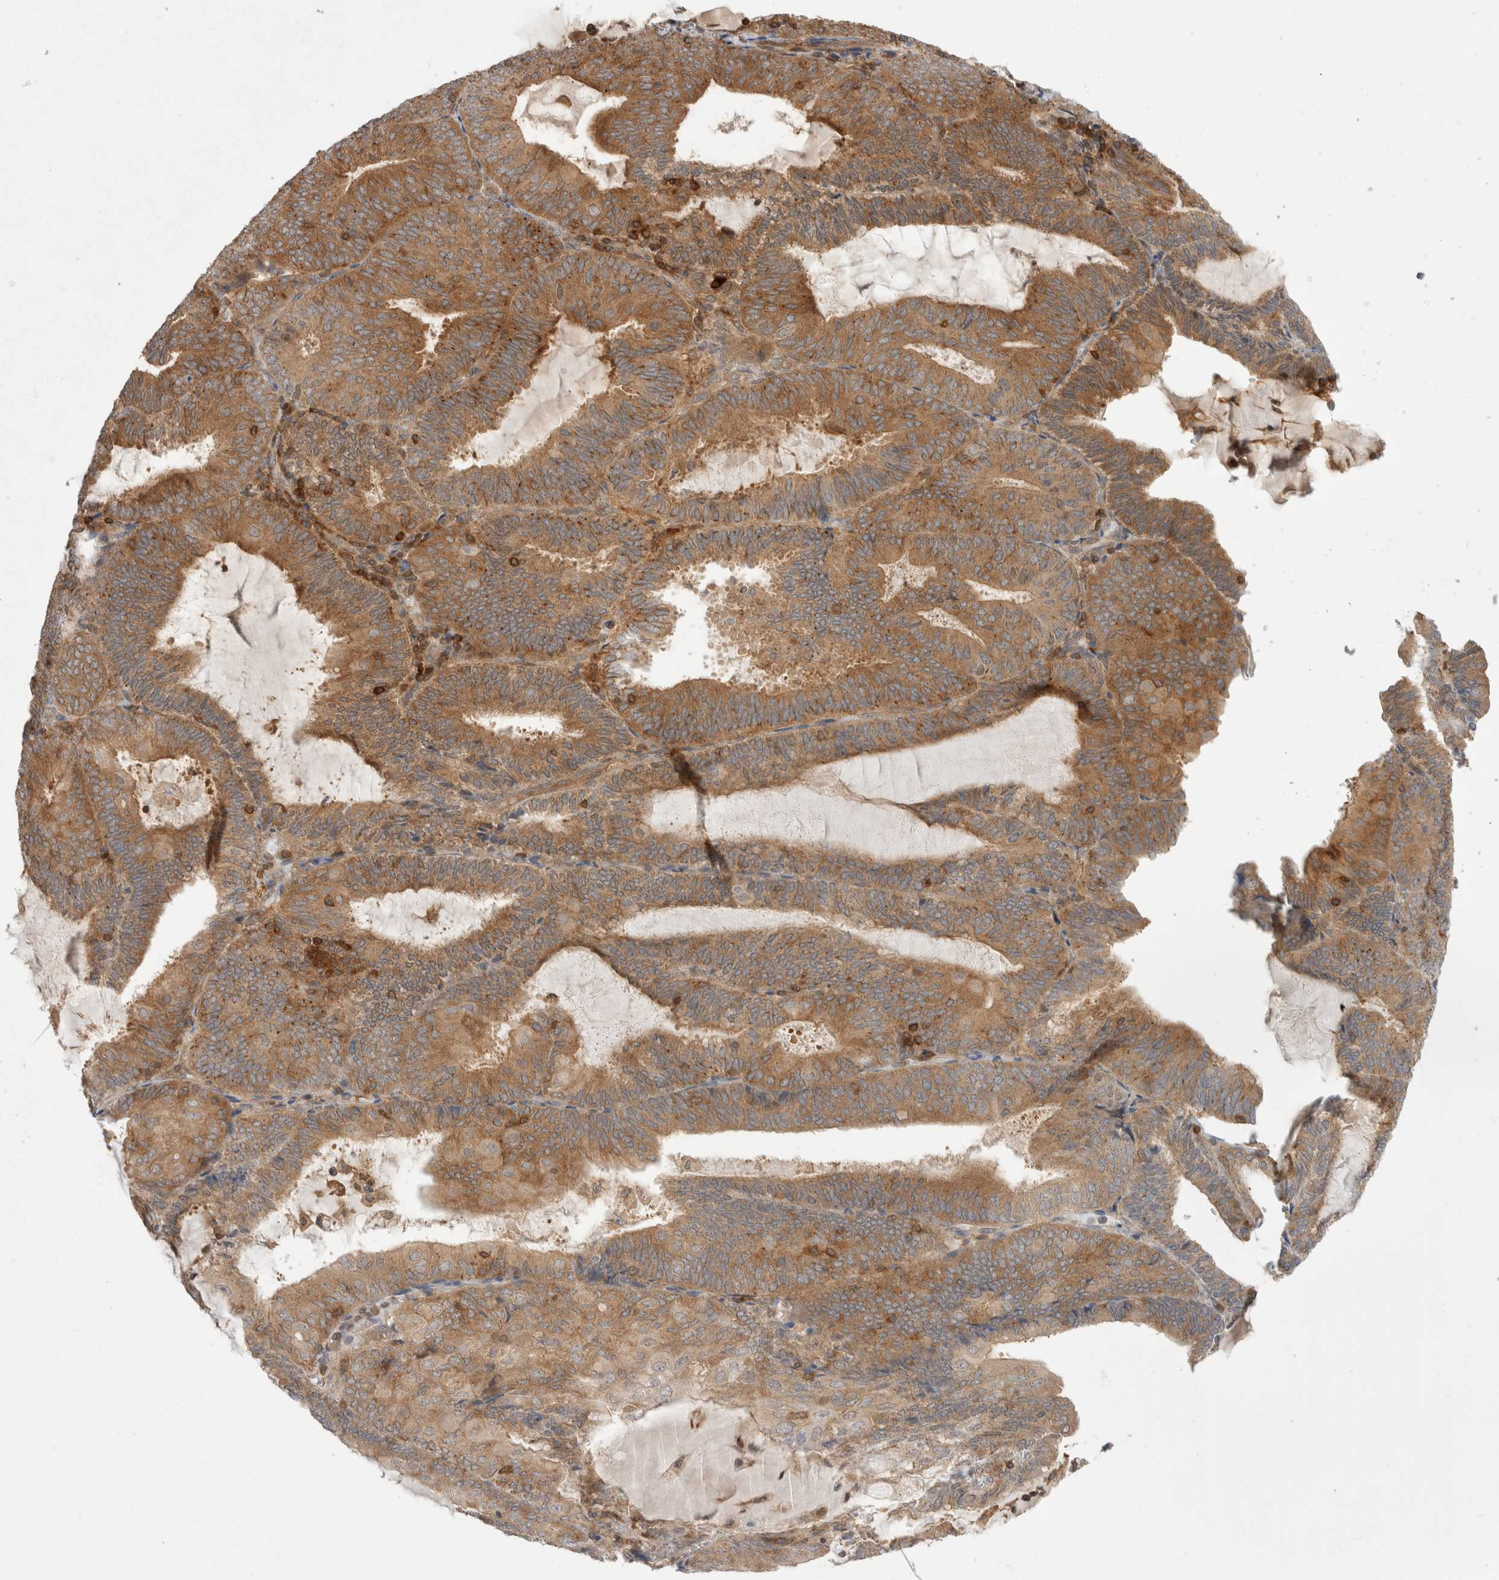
{"staining": {"intensity": "moderate", "quantity": ">75%", "location": "cytoplasmic/membranous"}, "tissue": "endometrial cancer", "cell_type": "Tumor cells", "image_type": "cancer", "snomed": [{"axis": "morphology", "description": "Adenocarcinoma, NOS"}, {"axis": "topography", "description": "Endometrium"}], "caption": "Moderate cytoplasmic/membranous expression for a protein is identified in approximately >75% of tumor cells of endometrial cancer using immunohistochemistry.", "gene": "NFKB1", "patient": {"sex": "female", "age": 81}}